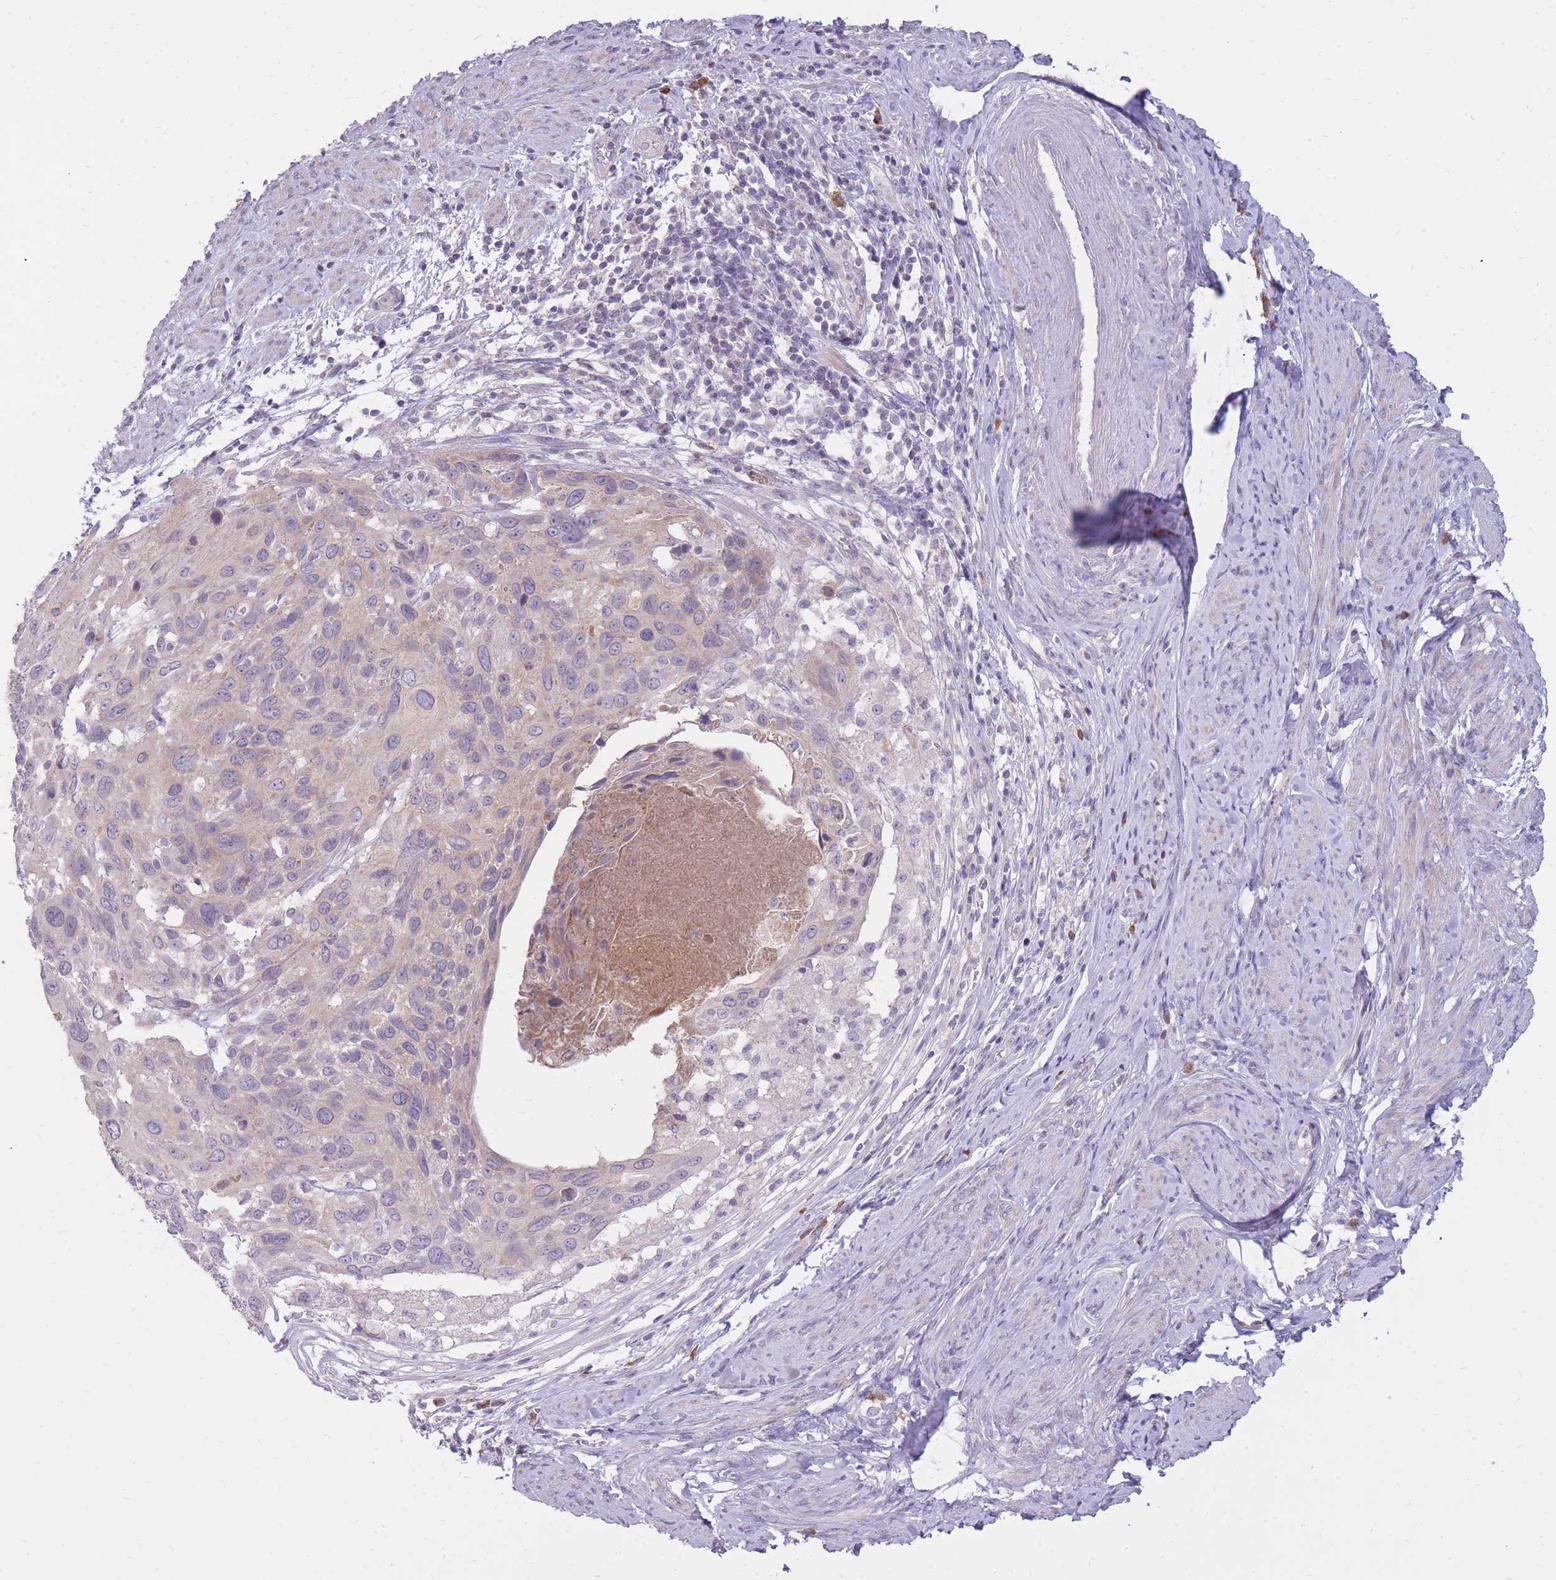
{"staining": {"intensity": "weak", "quantity": "<25%", "location": "cytoplasmic/membranous"}, "tissue": "cervical cancer", "cell_type": "Tumor cells", "image_type": "cancer", "snomed": [{"axis": "morphology", "description": "Squamous cell carcinoma, NOS"}, {"axis": "topography", "description": "Cervix"}], "caption": "Squamous cell carcinoma (cervical) stained for a protein using immunohistochemistry exhibits no positivity tumor cells.", "gene": "FRG2C", "patient": {"sex": "female", "age": 80}}